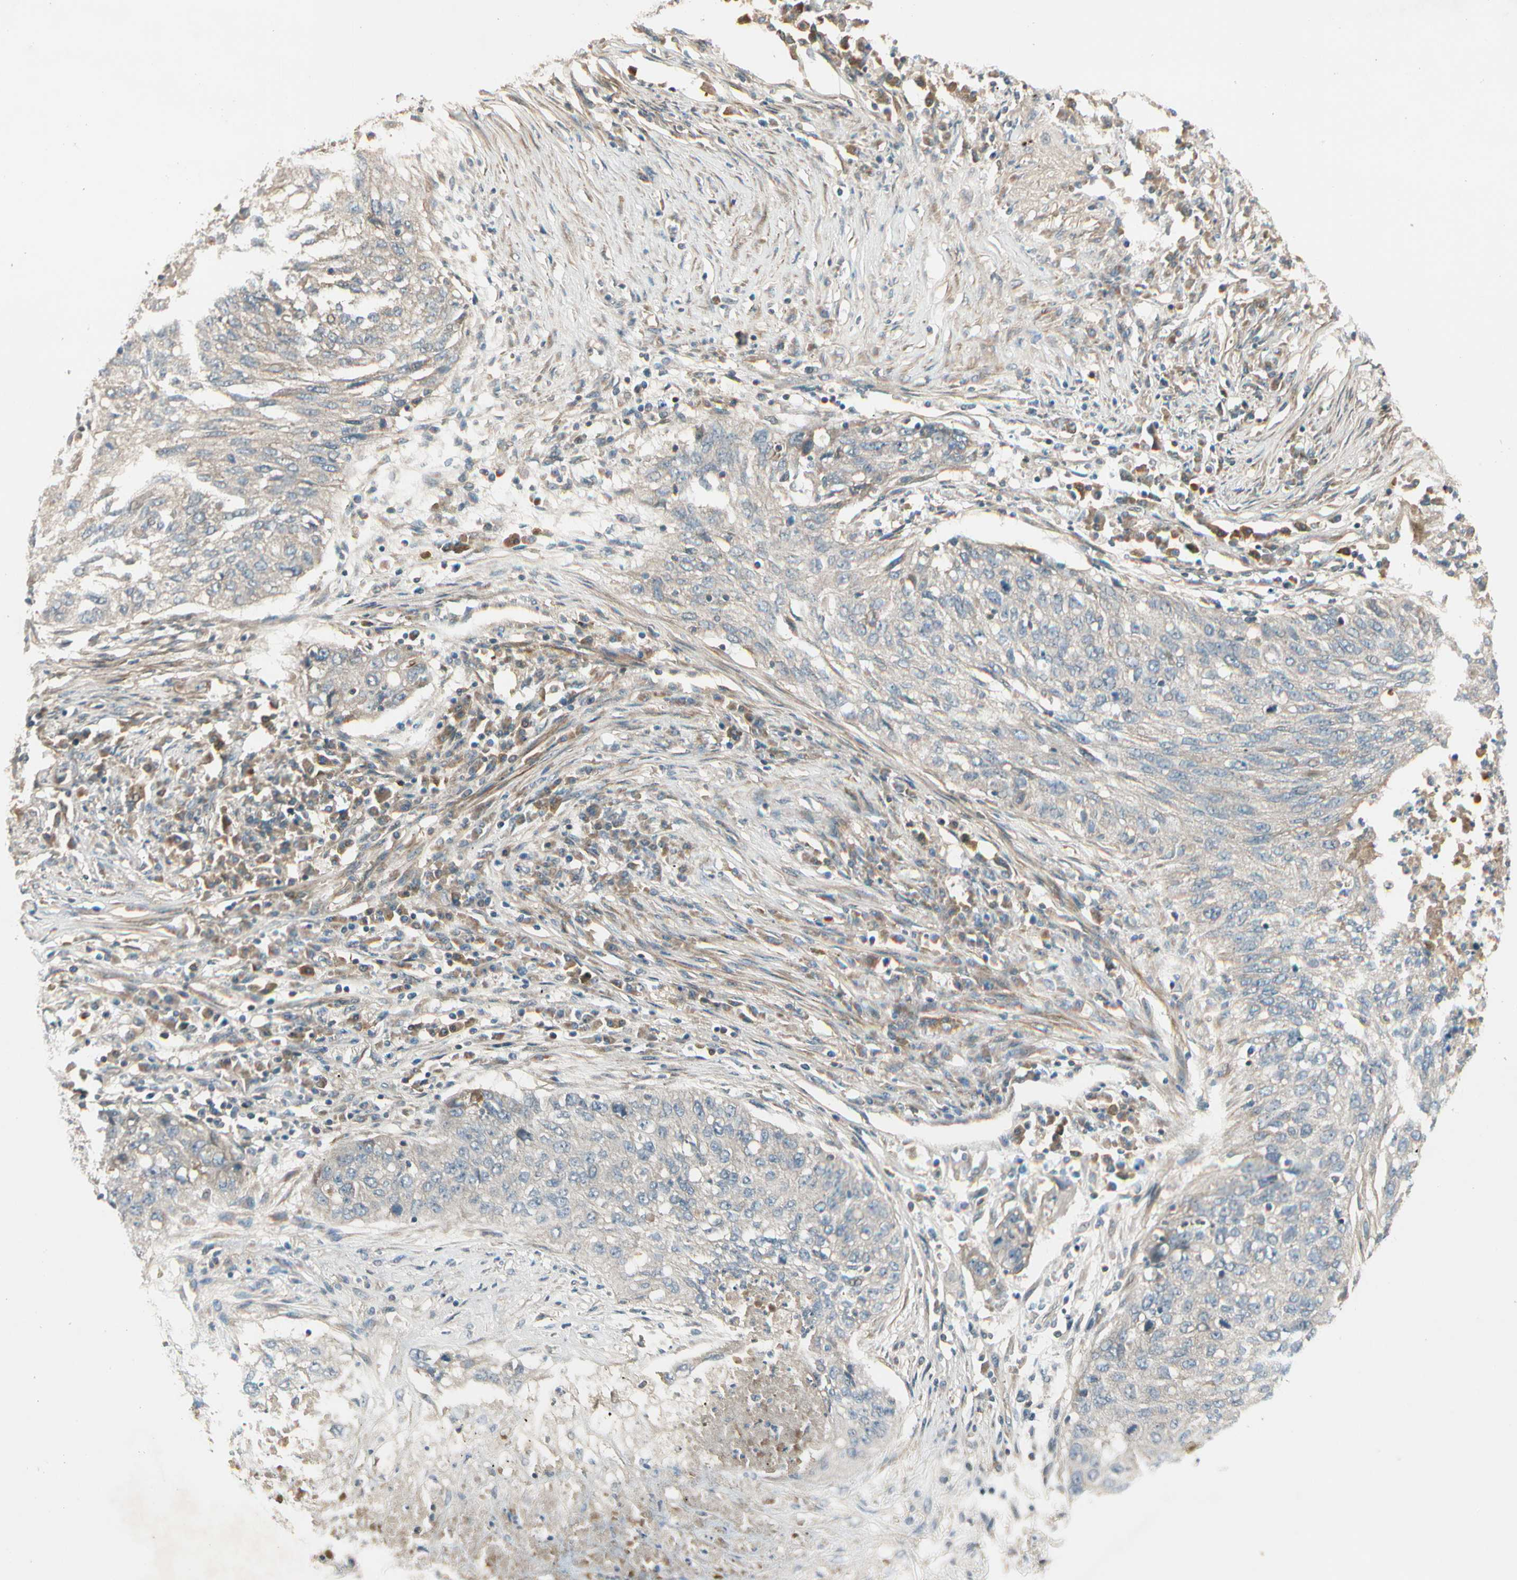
{"staining": {"intensity": "weak", "quantity": "25%-75%", "location": "cytoplasmic/membranous"}, "tissue": "lung cancer", "cell_type": "Tumor cells", "image_type": "cancer", "snomed": [{"axis": "morphology", "description": "Squamous cell carcinoma, NOS"}, {"axis": "topography", "description": "Lung"}], "caption": "Protein expression analysis of lung cancer (squamous cell carcinoma) exhibits weak cytoplasmic/membranous staining in approximately 25%-75% of tumor cells.", "gene": "ACVR1", "patient": {"sex": "female", "age": 63}}